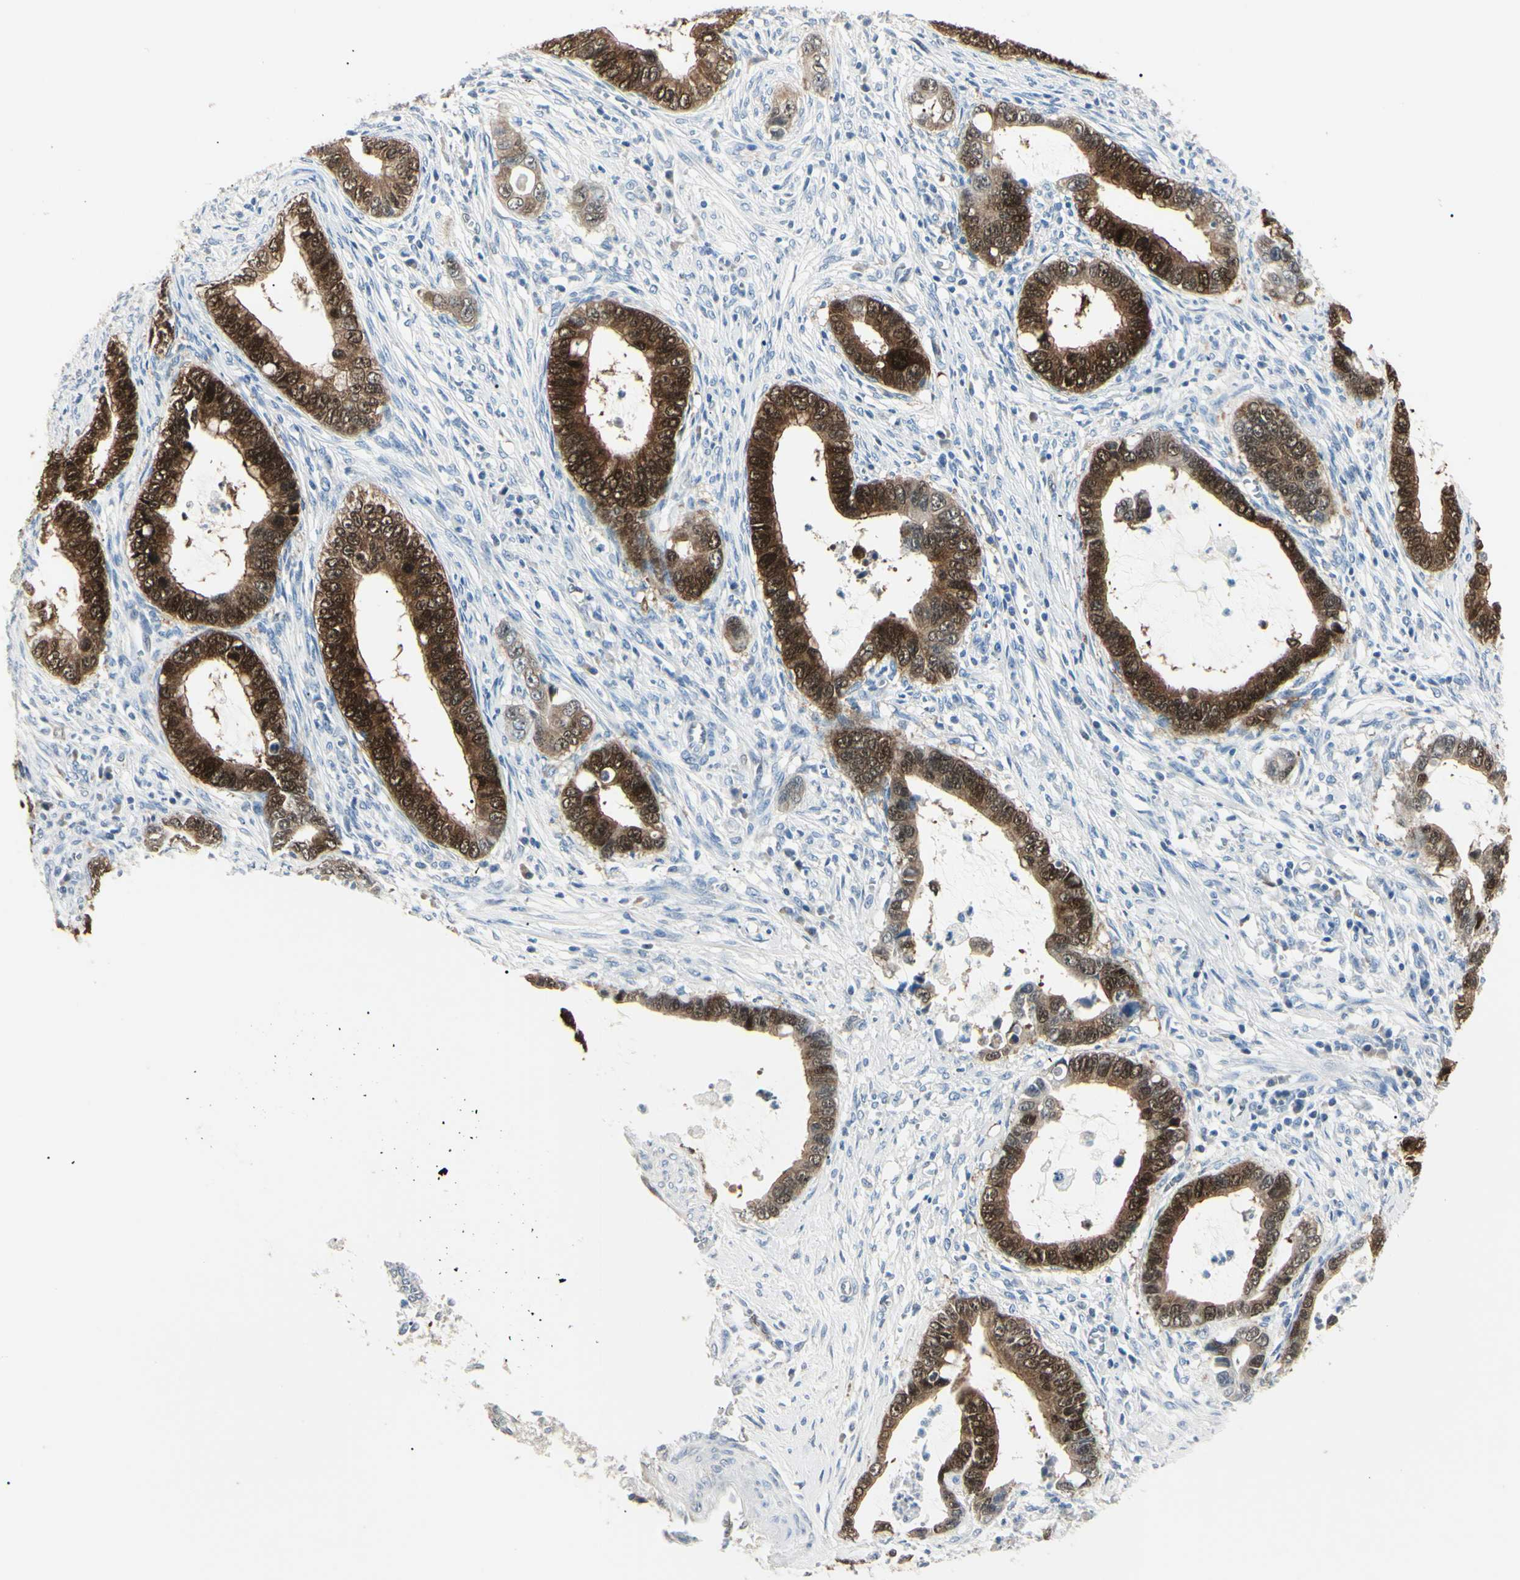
{"staining": {"intensity": "strong", "quantity": ">75%", "location": "cytoplasmic/membranous,nuclear"}, "tissue": "cervical cancer", "cell_type": "Tumor cells", "image_type": "cancer", "snomed": [{"axis": "morphology", "description": "Adenocarcinoma, NOS"}, {"axis": "topography", "description": "Cervix"}], "caption": "Tumor cells demonstrate high levels of strong cytoplasmic/membranous and nuclear positivity in about >75% of cells in cervical cancer. (Brightfield microscopy of DAB IHC at high magnification).", "gene": "AKR1C3", "patient": {"sex": "female", "age": 44}}